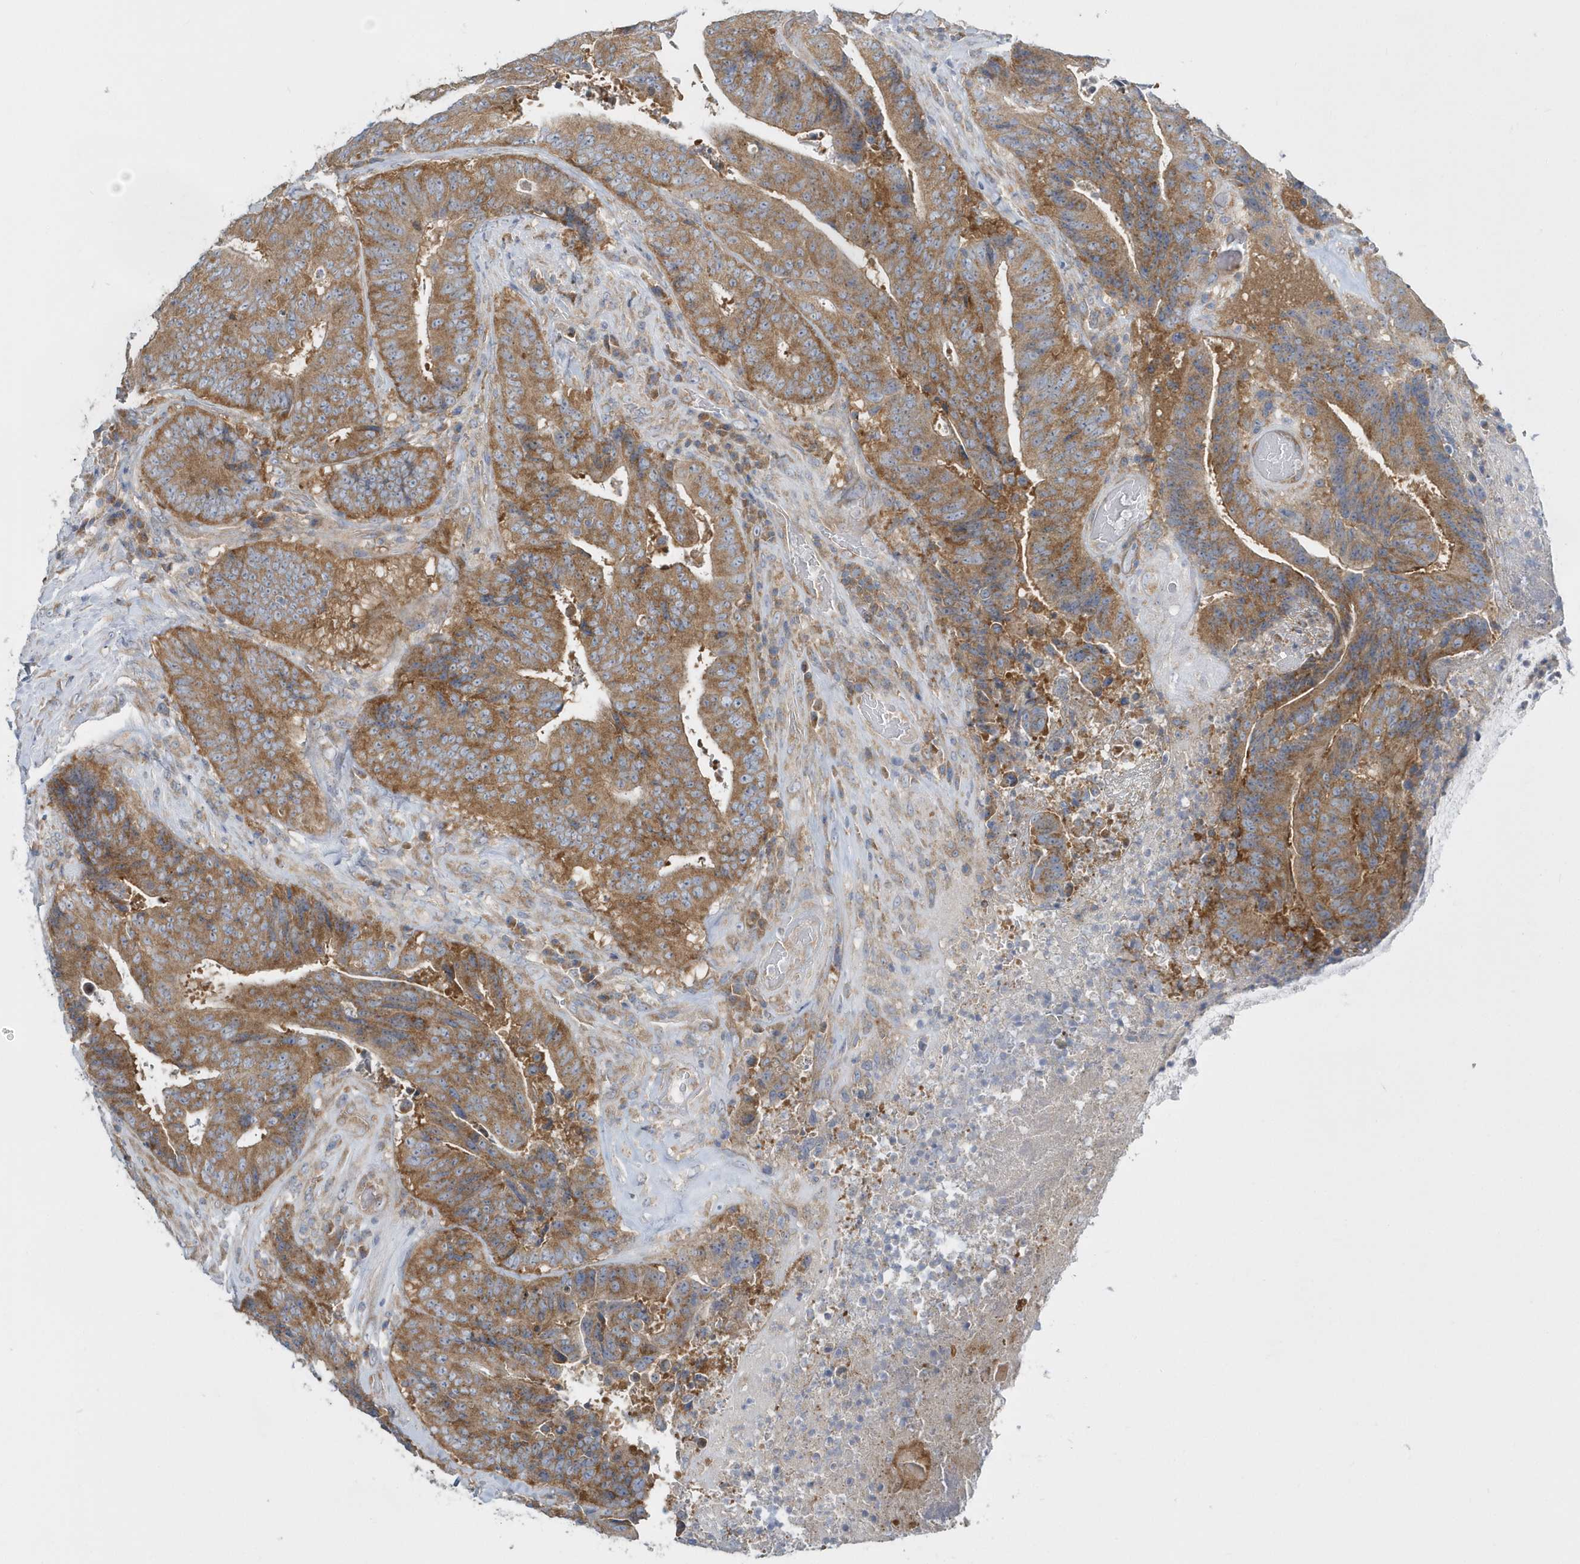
{"staining": {"intensity": "moderate", "quantity": ">75%", "location": "cytoplasmic/membranous"}, "tissue": "colorectal cancer", "cell_type": "Tumor cells", "image_type": "cancer", "snomed": [{"axis": "morphology", "description": "Adenocarcinoma, NOS"}, {"axis": "topography", "description": "Rectum"}], "caption": "Immunohistochemical staining of colorectal cancer (adenocarcinoma) shows medium levels of moderate cytoplasmic/membranous protein staining in approximately >75% of tumor cells.", "gene": "EIF3C", "patient": {"sex": "male", "age": 72}}